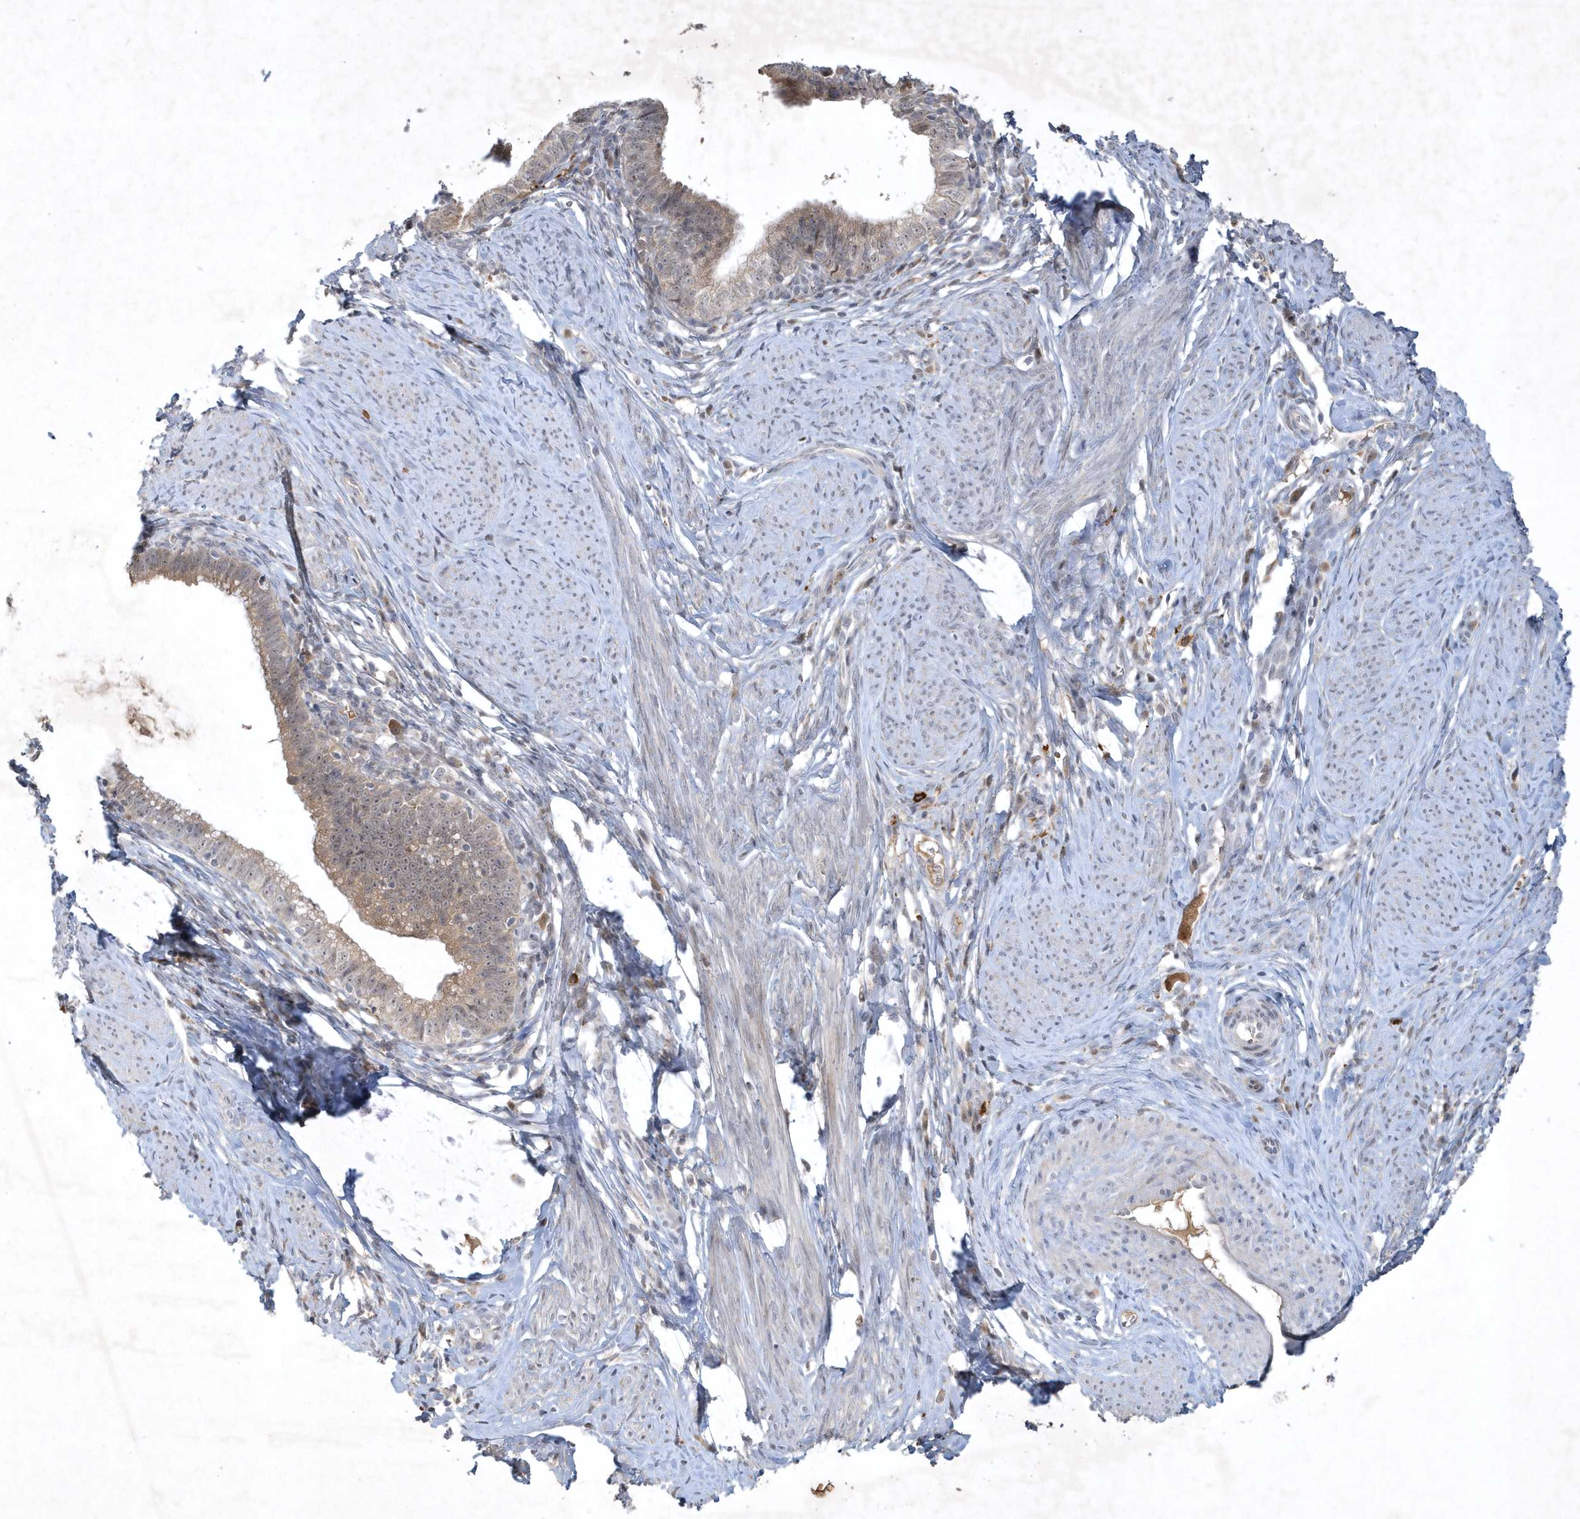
{"staining": {"intensity": "weak", "quantity": ">75%", "location": "cytoplasmic/membranous"}, "tissue": "cervical cancer", "cell_type": "Tumor cells", "image_type": "cancer", "snomed": [{"axis": "morphology", "description": "Adenocarcinoma, NOS"}, {"axis": "topography", "description": "Cervix"}], "caption": "Adenocarcinoma (cervical) stained with DAB immunohistochemistry (IHC) exhibits low levels of weak cytoplasmic/membranous positivity in about >75% of tumor cells.", "gene": "THG1L", "patient": {"sex": "female", "age": 36}}